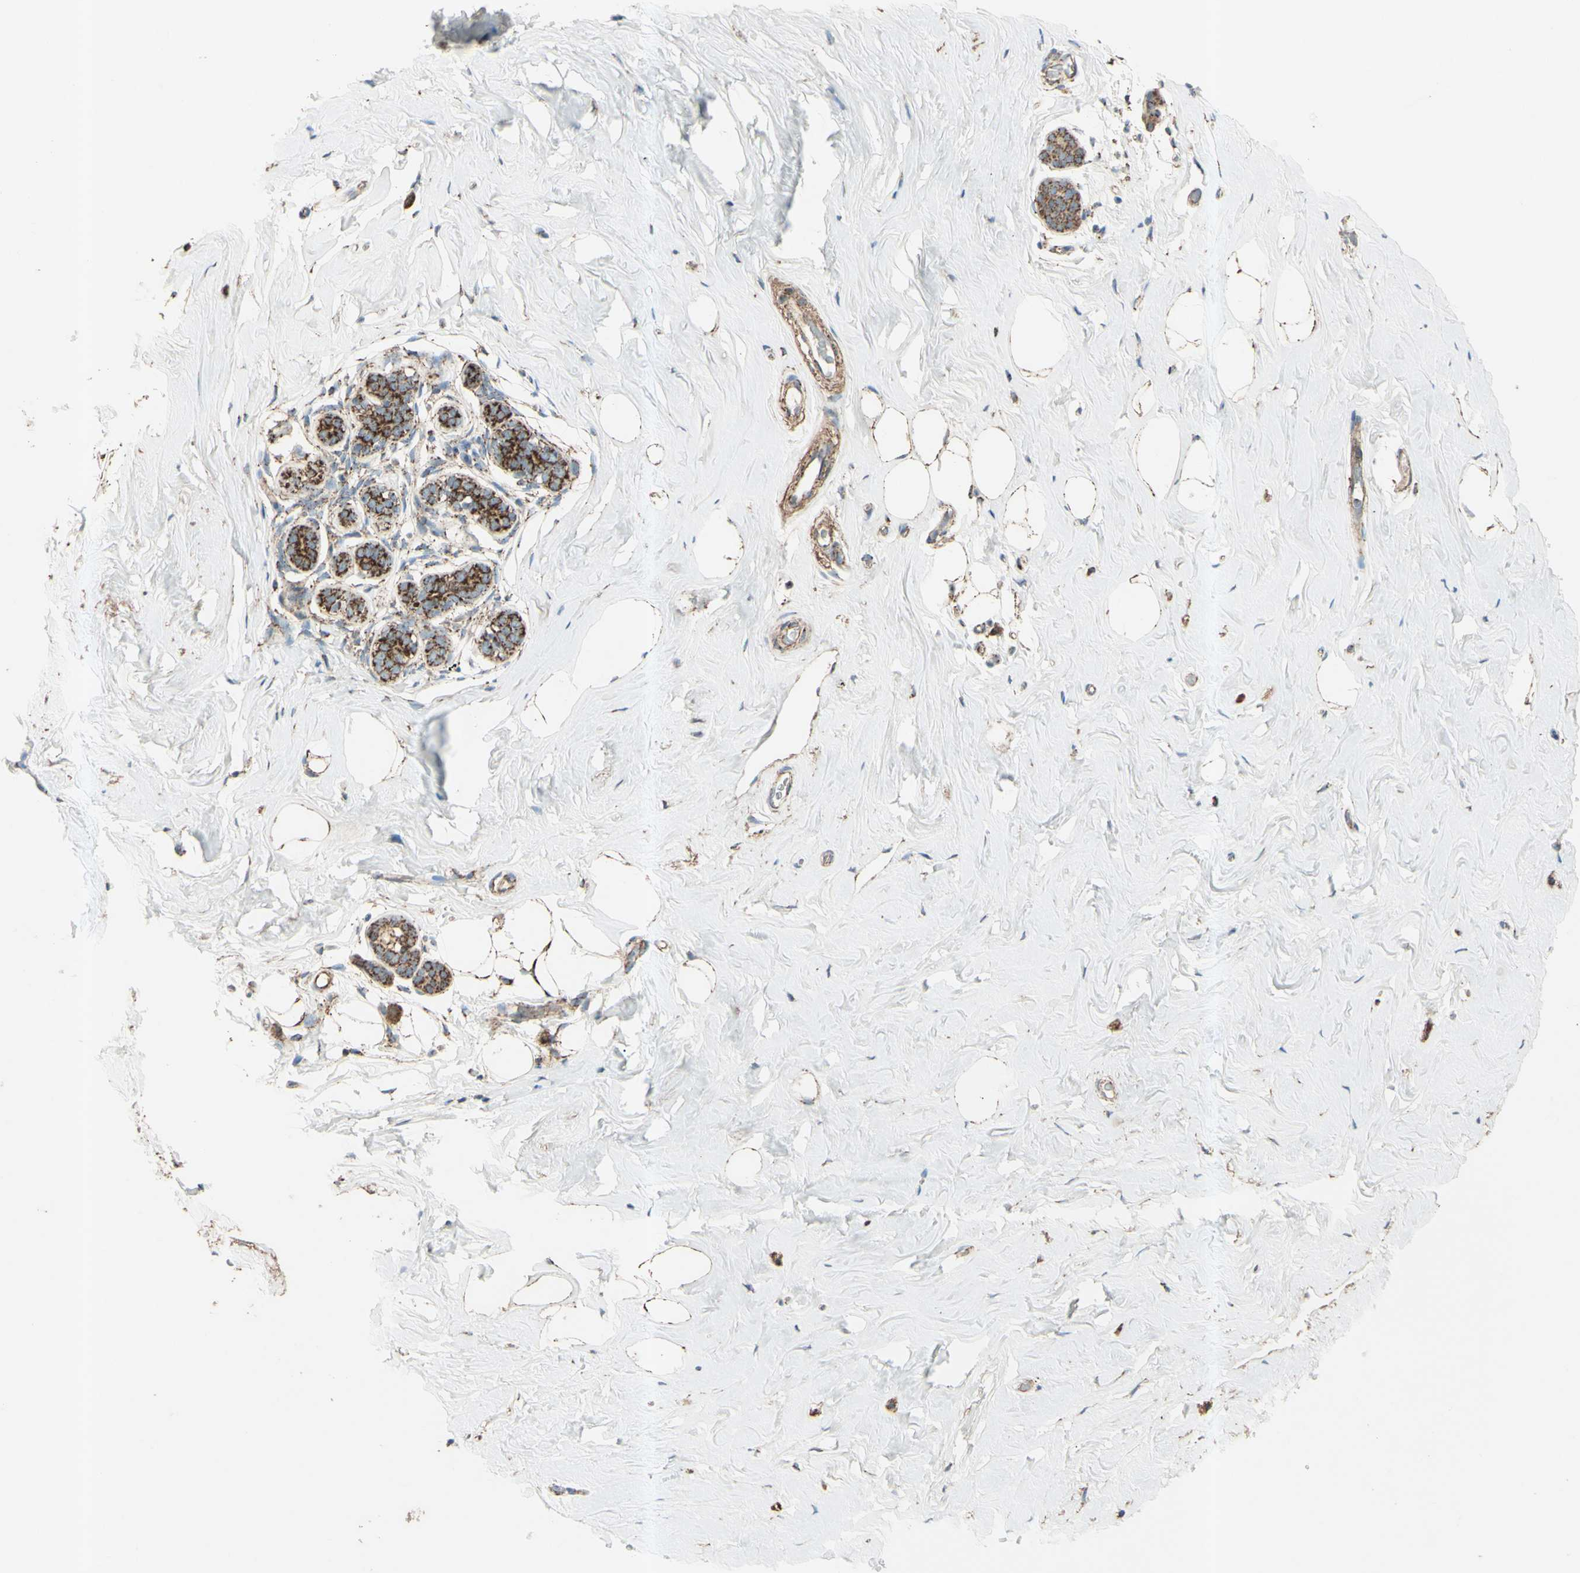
{"staining": {"intensity": "moderate", "quantity": ">75%", "location": "cytoplasmic/membranous"}, "tissue": "breast", "cell_type": "Adipocytes", "image_type": "normal", "snomed": [{"axis": "morphology", "description": "Normal tissue, NOS"}, {"axis": "topography", "description": "Breast"}], "caption": "The immunohistochemical stain highlights moderate cytoplasmic/membranous staining in adipocytes of unremarkable breast. The protein of interest is stained brown, and the nuclei are stained in blue (DAB (3,3'-diaminobenzidine) IHC with brightfield microscopy, high magnification).", "gene": "RHOT1", "patient": {"sex": "female", "age": 75}}